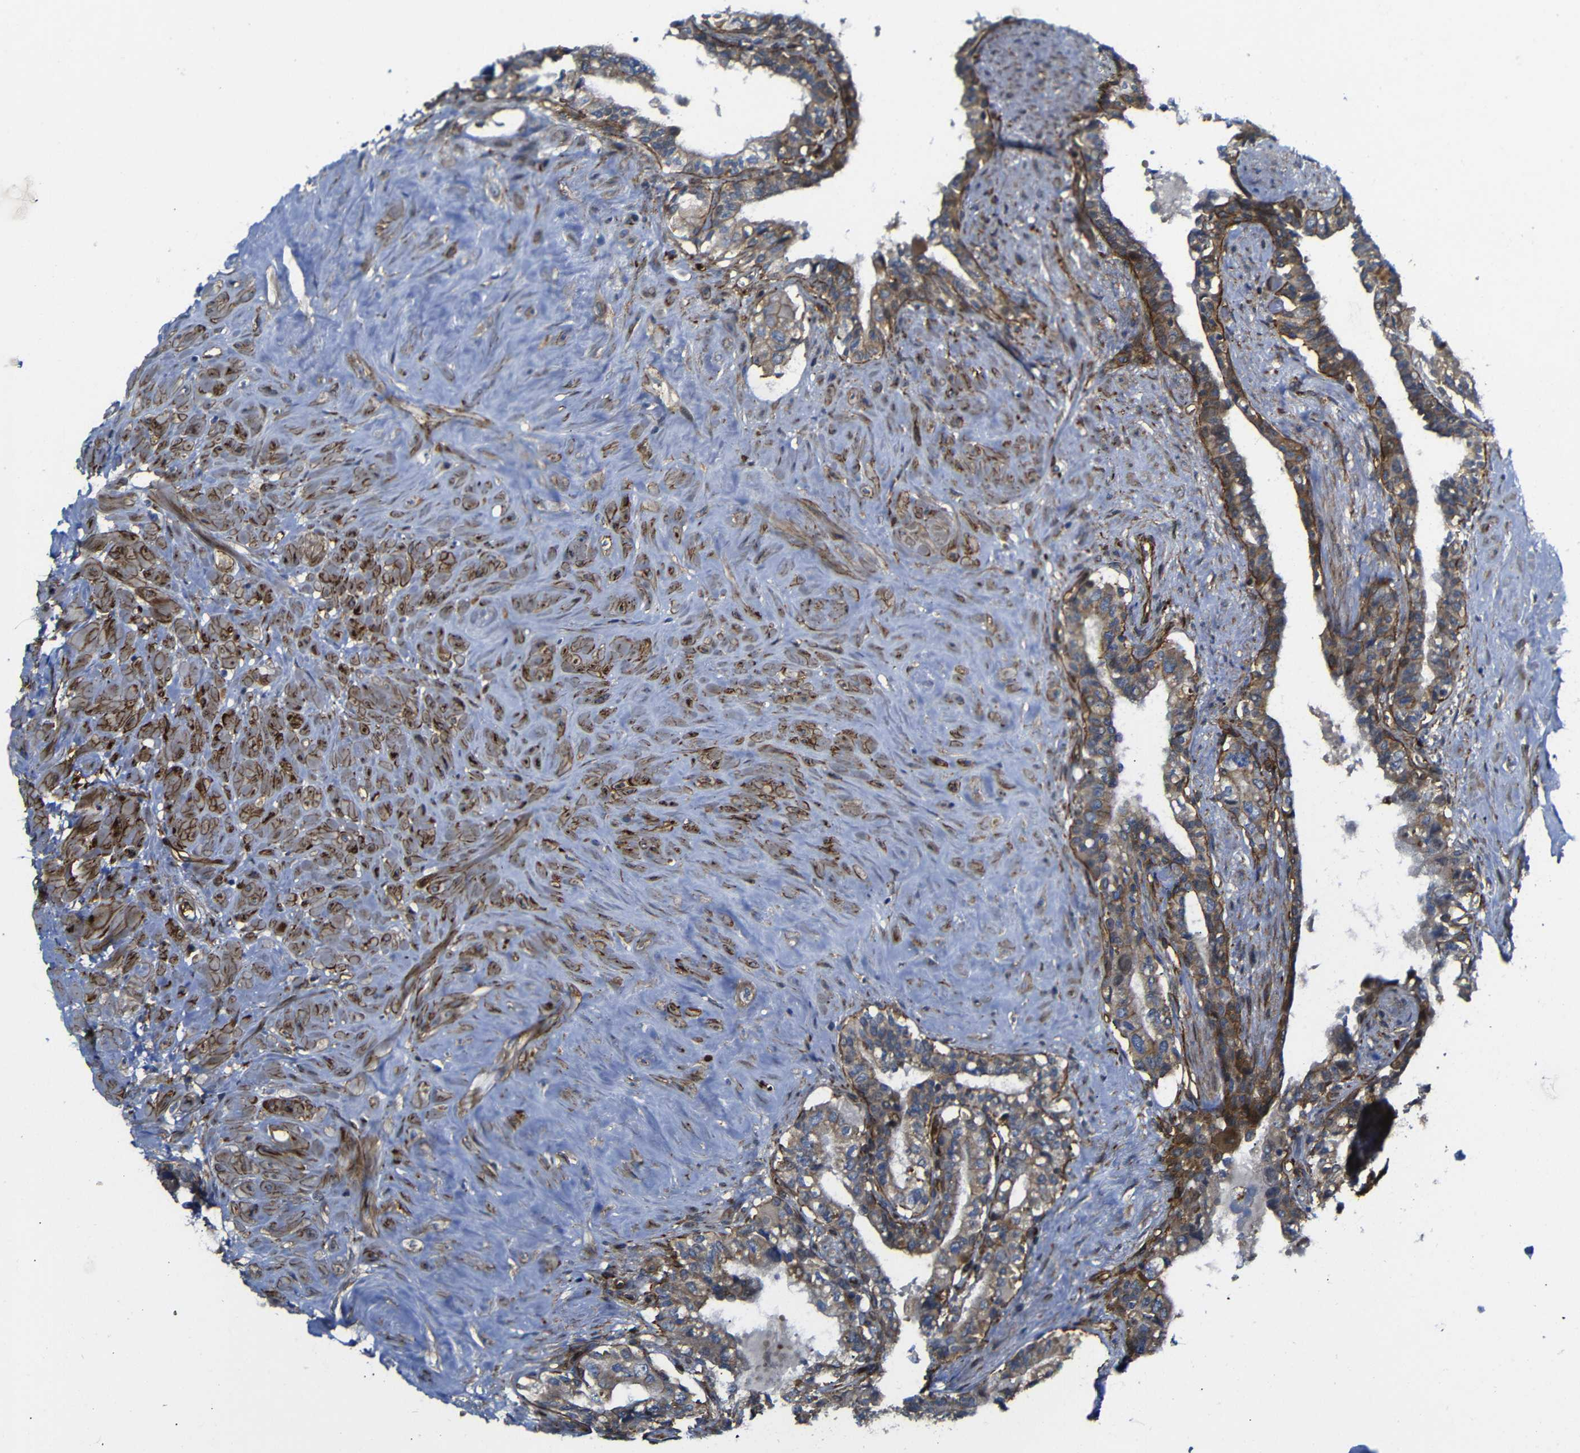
{"staining": {"intensity": "strong", "quantity": ">75%", "location": "cytoplasmic/membranous"}, "tissue": "seminal vesicle", "cell_type": "Glandular cells", "image_type": "normal", "snomed": [{"axis": "morphology", "description": "Normal tissue, NOS"}, {"axis": "topography", "description": "Seminal veicle"}], "caption": "IHC (DAB) staining of unremarkable human seminal vesicle exhibits strong cytoplasmic/membranous protein staining in approximately >75% of glandular cells. (DAB (3,3'-diaminobenzidine) IHC with brightfield microscopy, high magnification).", "gene": "PARP14", "patient": {"sex": "male", "age": 63}}